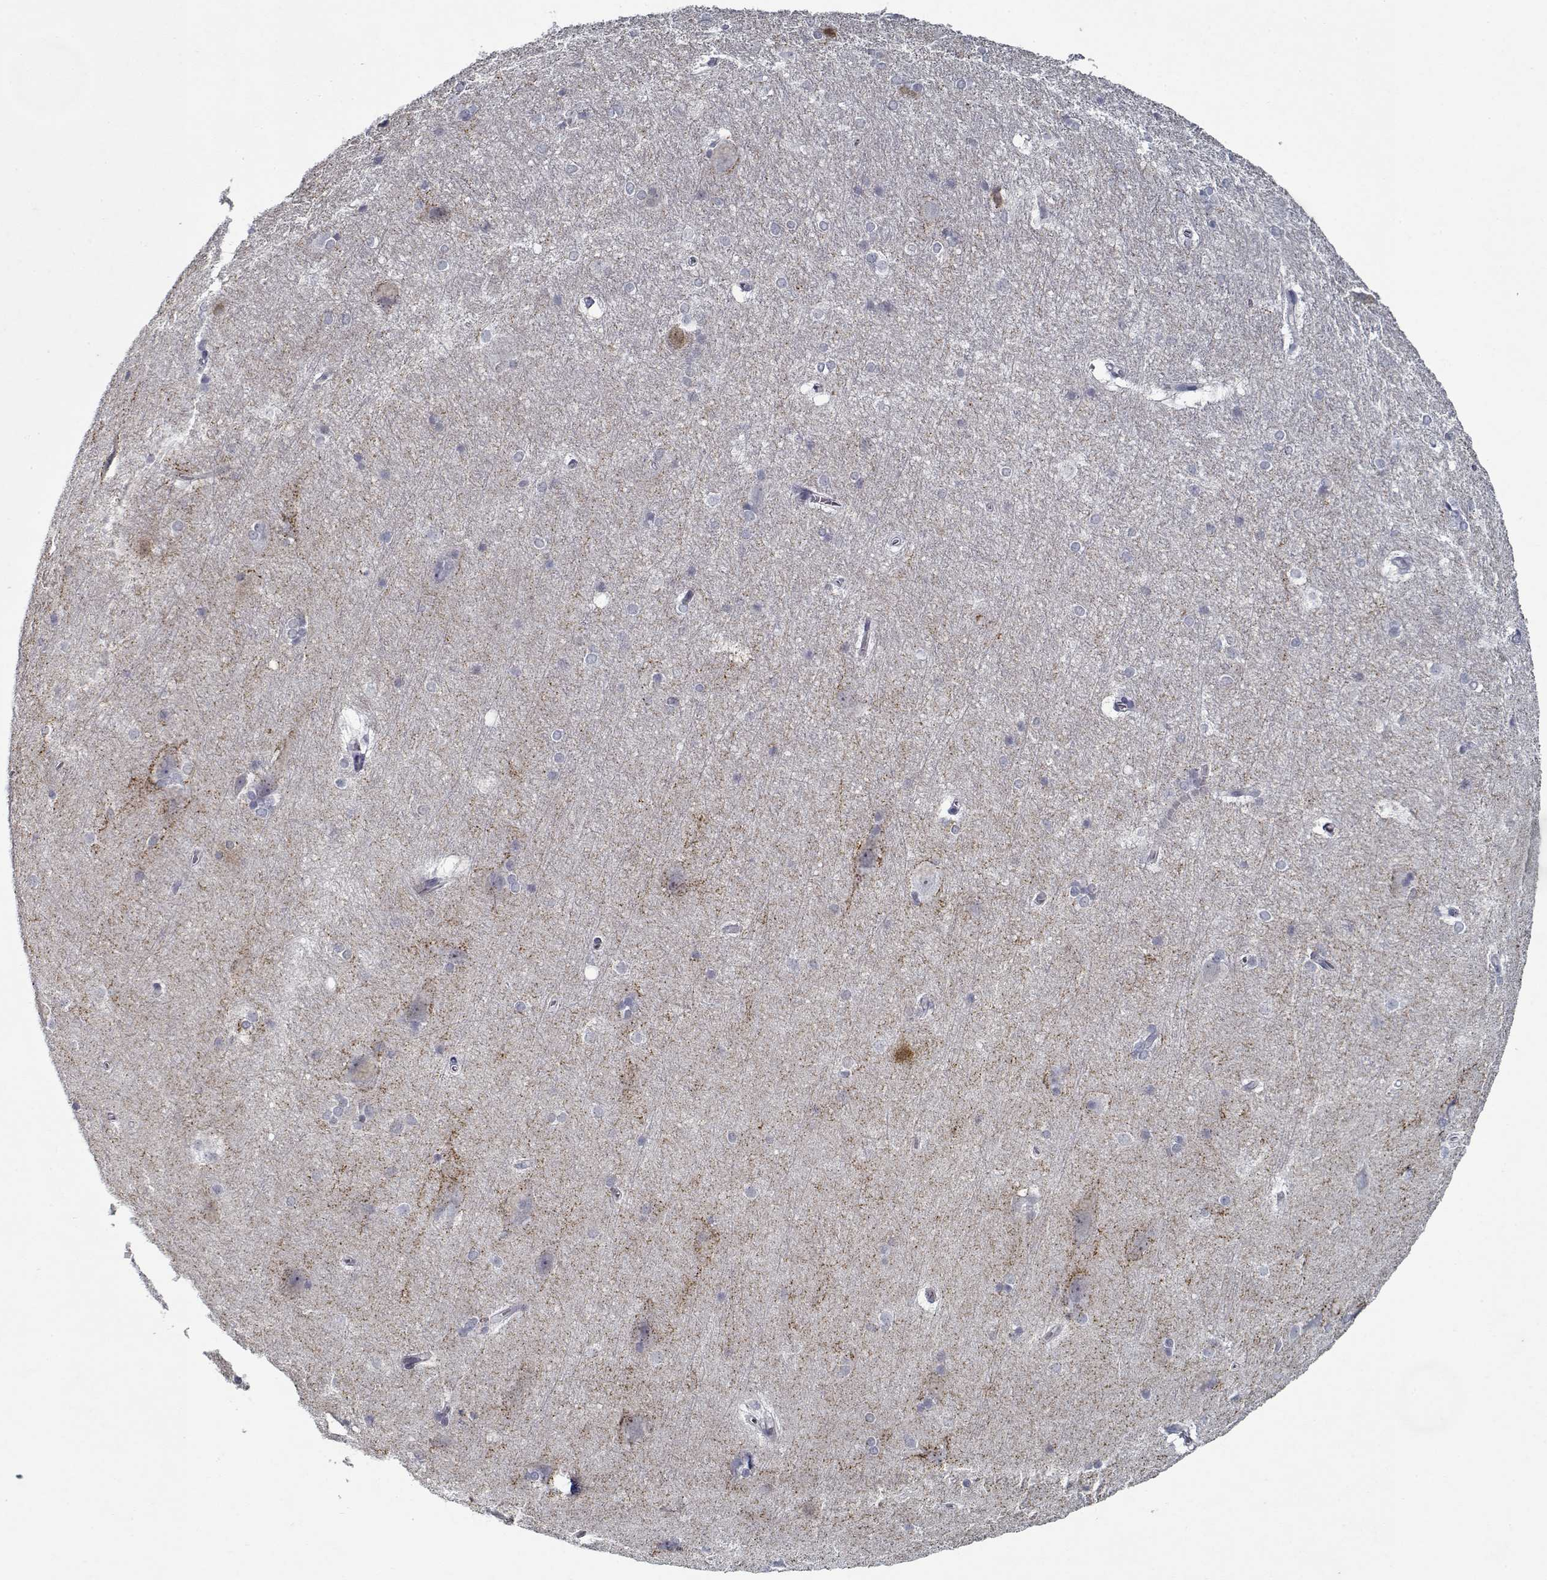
{"staining": {"intensity": "negative", "quantity": "none", "location": "none"}, "tissue": "hippocampus", "cell_type": "Glial cells", "image_type": "normal", "snomed": [{"axis": "morphology", "description": "Normal tissue, NOS"}, {"axis": "topography", "description": "Cerebral cortex"}, {"axis": "topography", "description": "Hippocampus"}], "caption": "This is an immunohistochemistry photomicrograph of normal hippocampus. There is no expression in glial cells.", "gene": "GAD2", "patient": {"sex": "female", "age": 19}}